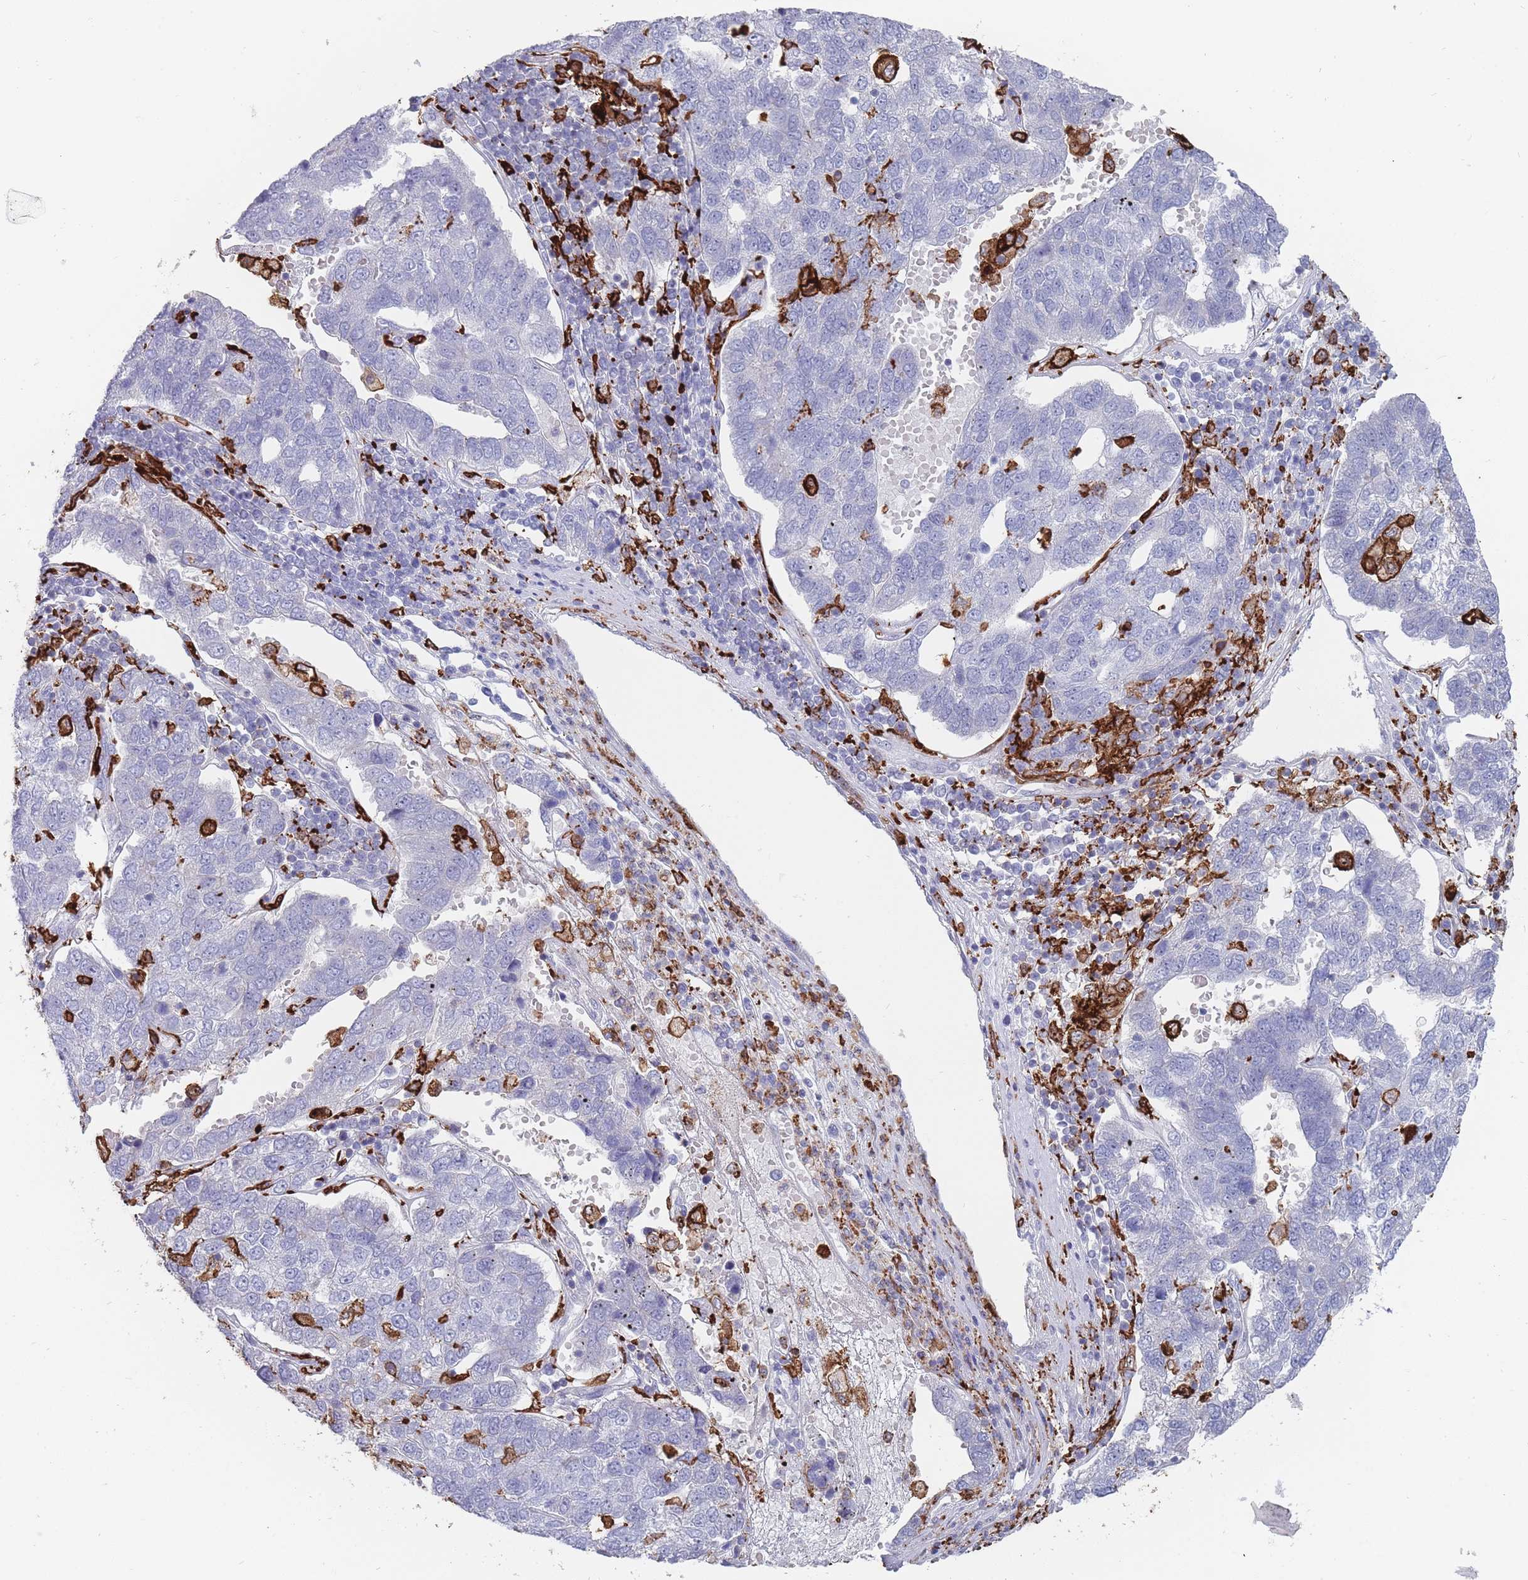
{"staining": {"intensity": "negative", "quantity": "none", "location": "none"}, "tissue": "pancreatic cancer", "cell_type": "Tumor cells", "image_type": "cancer", "snomed": [{"axis": "morphology", "description": "Adenocarcinoma, NOS"}, {"axis": "topography", "description": "Pancreas"}], "caption": "Immunohistochemical staining of human pancreatic cancer (adenocarcinoma) displays no significant positivity in tumor cells.", "gene": "AIF1", "patient": {"sex": "female", "age": 61}}